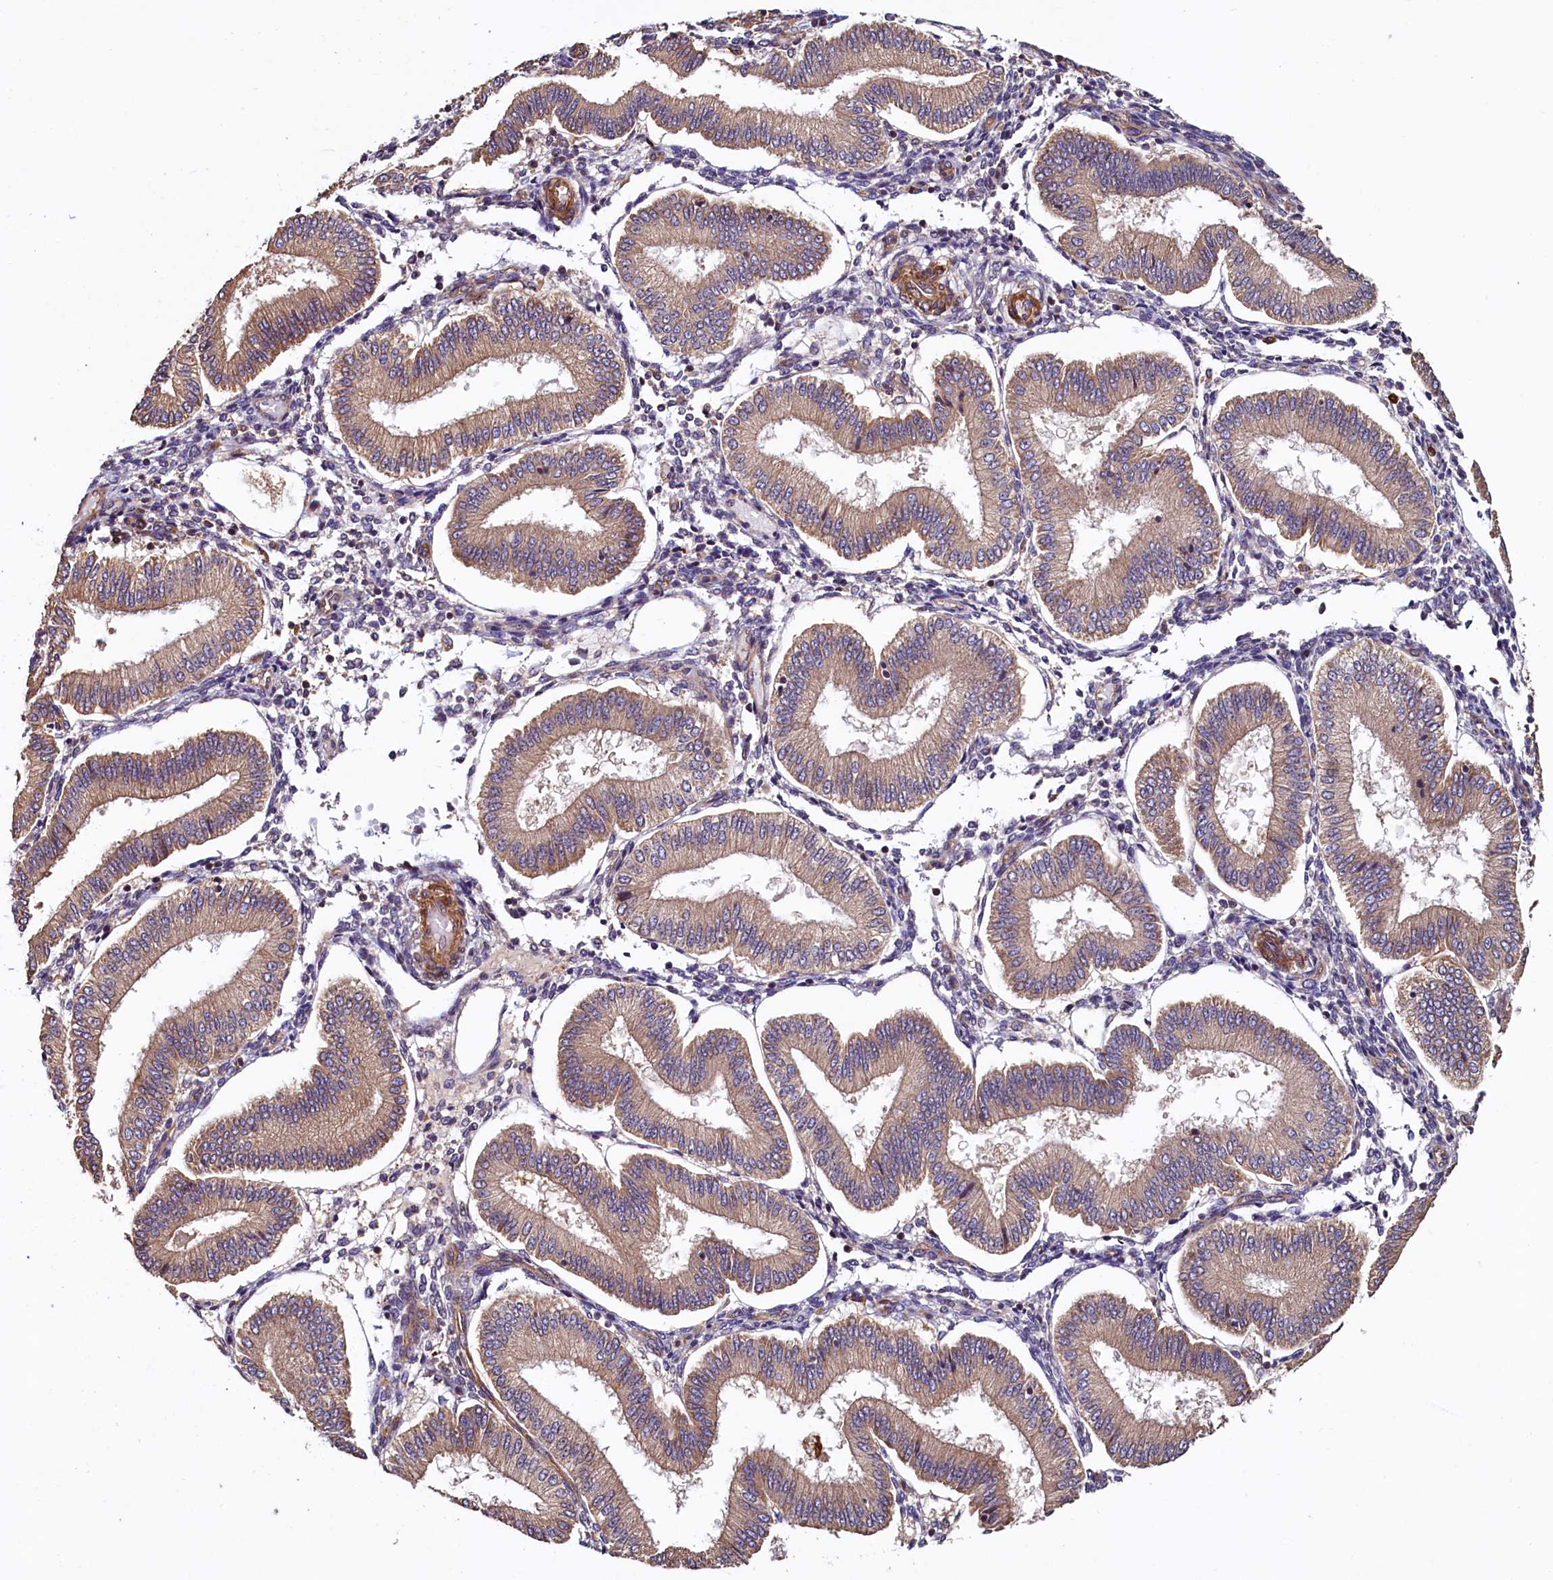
{"staining": {"intensity": "moderate", "quantity": "<25%", "location": "cytoplasmic/membranous"}, "tissue": "endometrium", "cell_type": "Cells in endometrial stroma", "image_type": "normal", "snomed": [{"axis": "morphology", "description": "Normal tissue, NOS"}, {"axis": "topography", "description": "Endometrium"}], "caption": "A histopathology image of human endometrium stained for a protein shows moderate cytoplasmic/membranous brown staining in cells in endometrial stroma. (DAB (3,3'-diaminobenzidine) IHC with brightfield microscopy, high magnification).", "gene": "CCDC102B", "patient": {"sex": "female", "age": 39}}